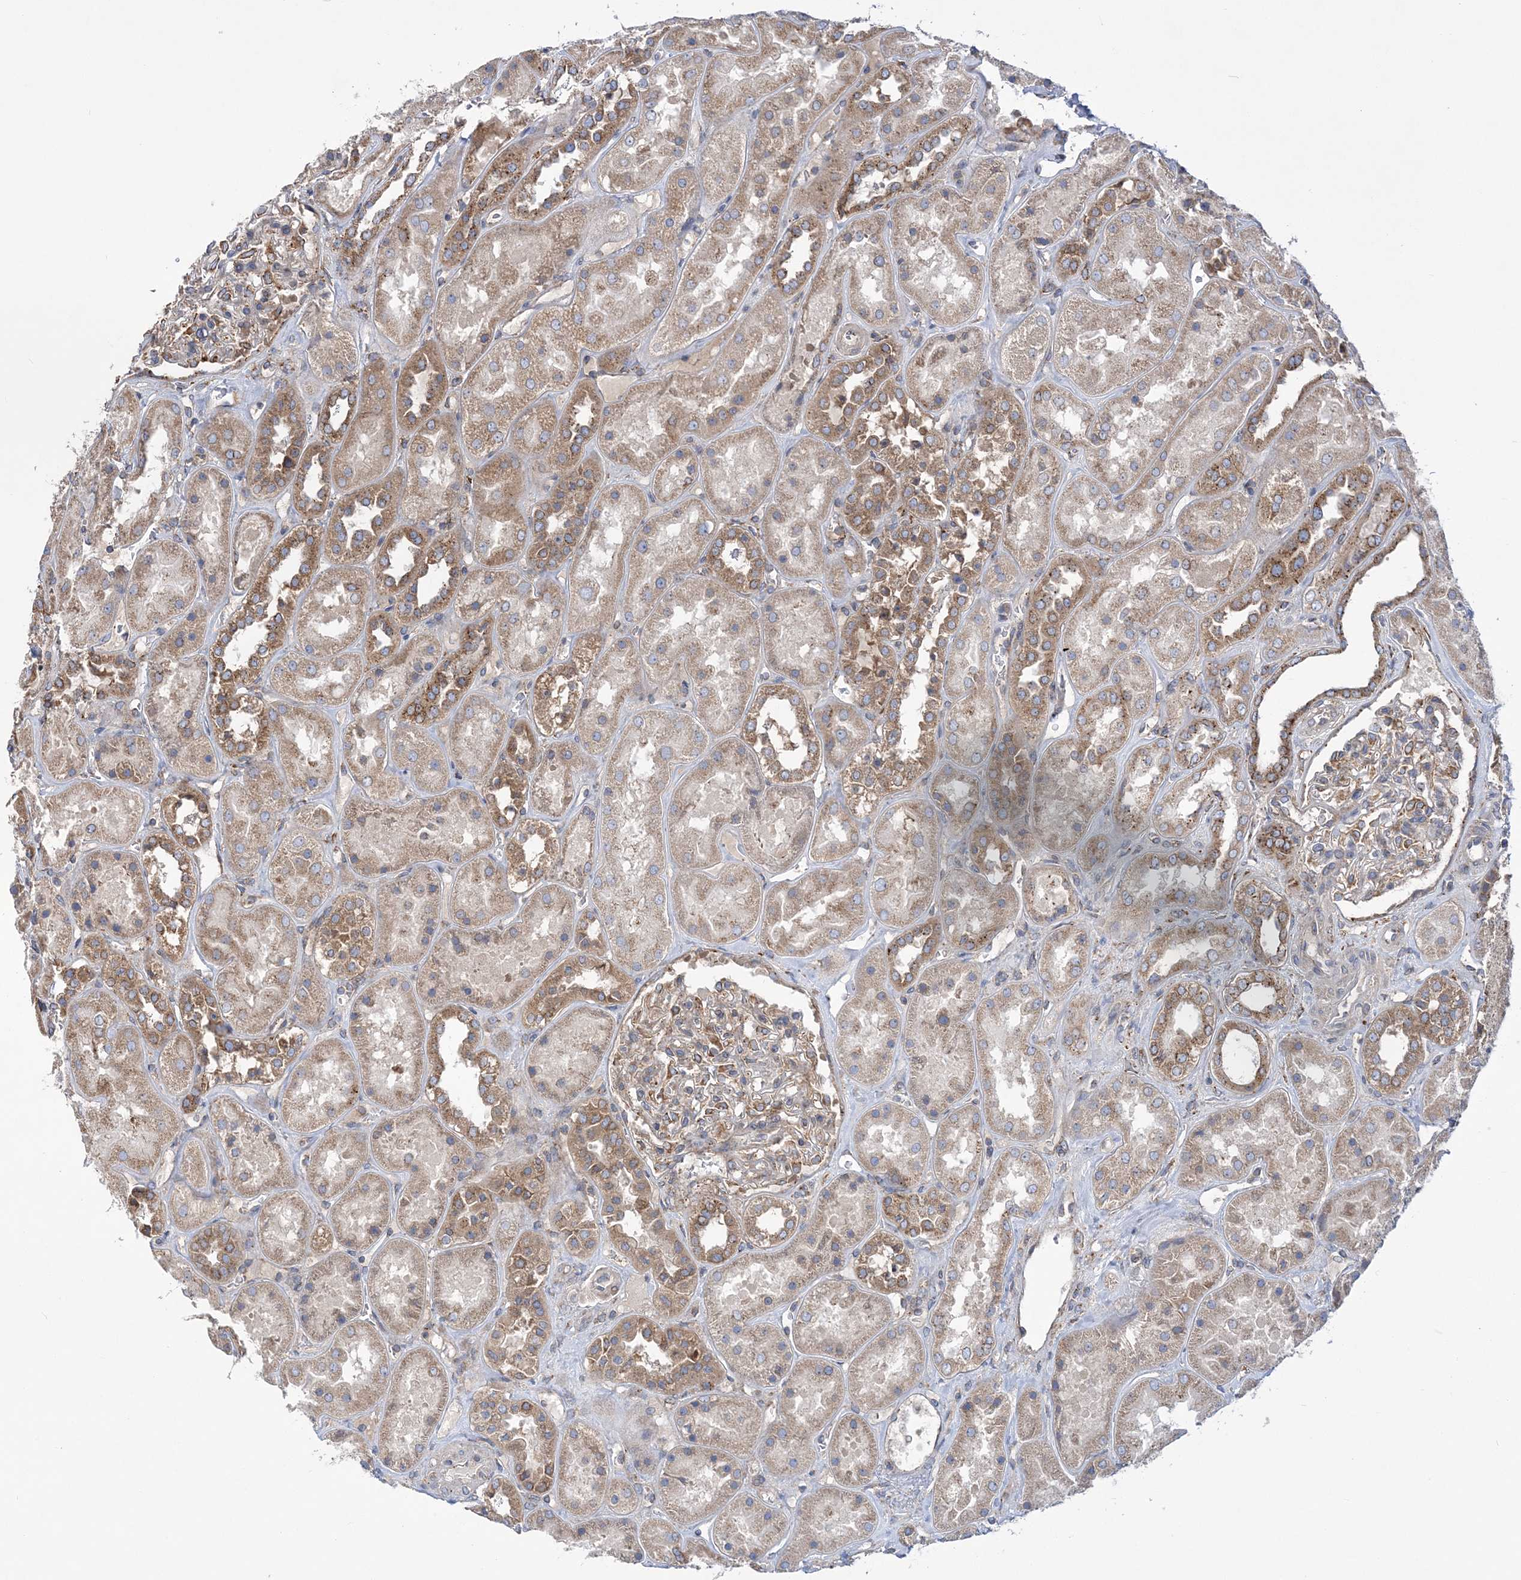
{"staining": {"intensity": "moderate", "quantity": "<25%", "location": "cytoplasmic/membranous"}, "tissue": "kidney", "cell_type": "Cells in glomeruli", "image_type": "normal", "snomed": [{"axis": "morphology", "description": "Normal tissue, NOS"}, {"axis": "topography", "description": "Kidney"}], "caption": "DAB immunohistochemical staining of unremarkable human kidney shows moderate cytoplasmic/membranous protein positivity in about <25% of cells in glomeruli.", "gene": "COPB2", "patient": {"sex": "male", "age": 70}}